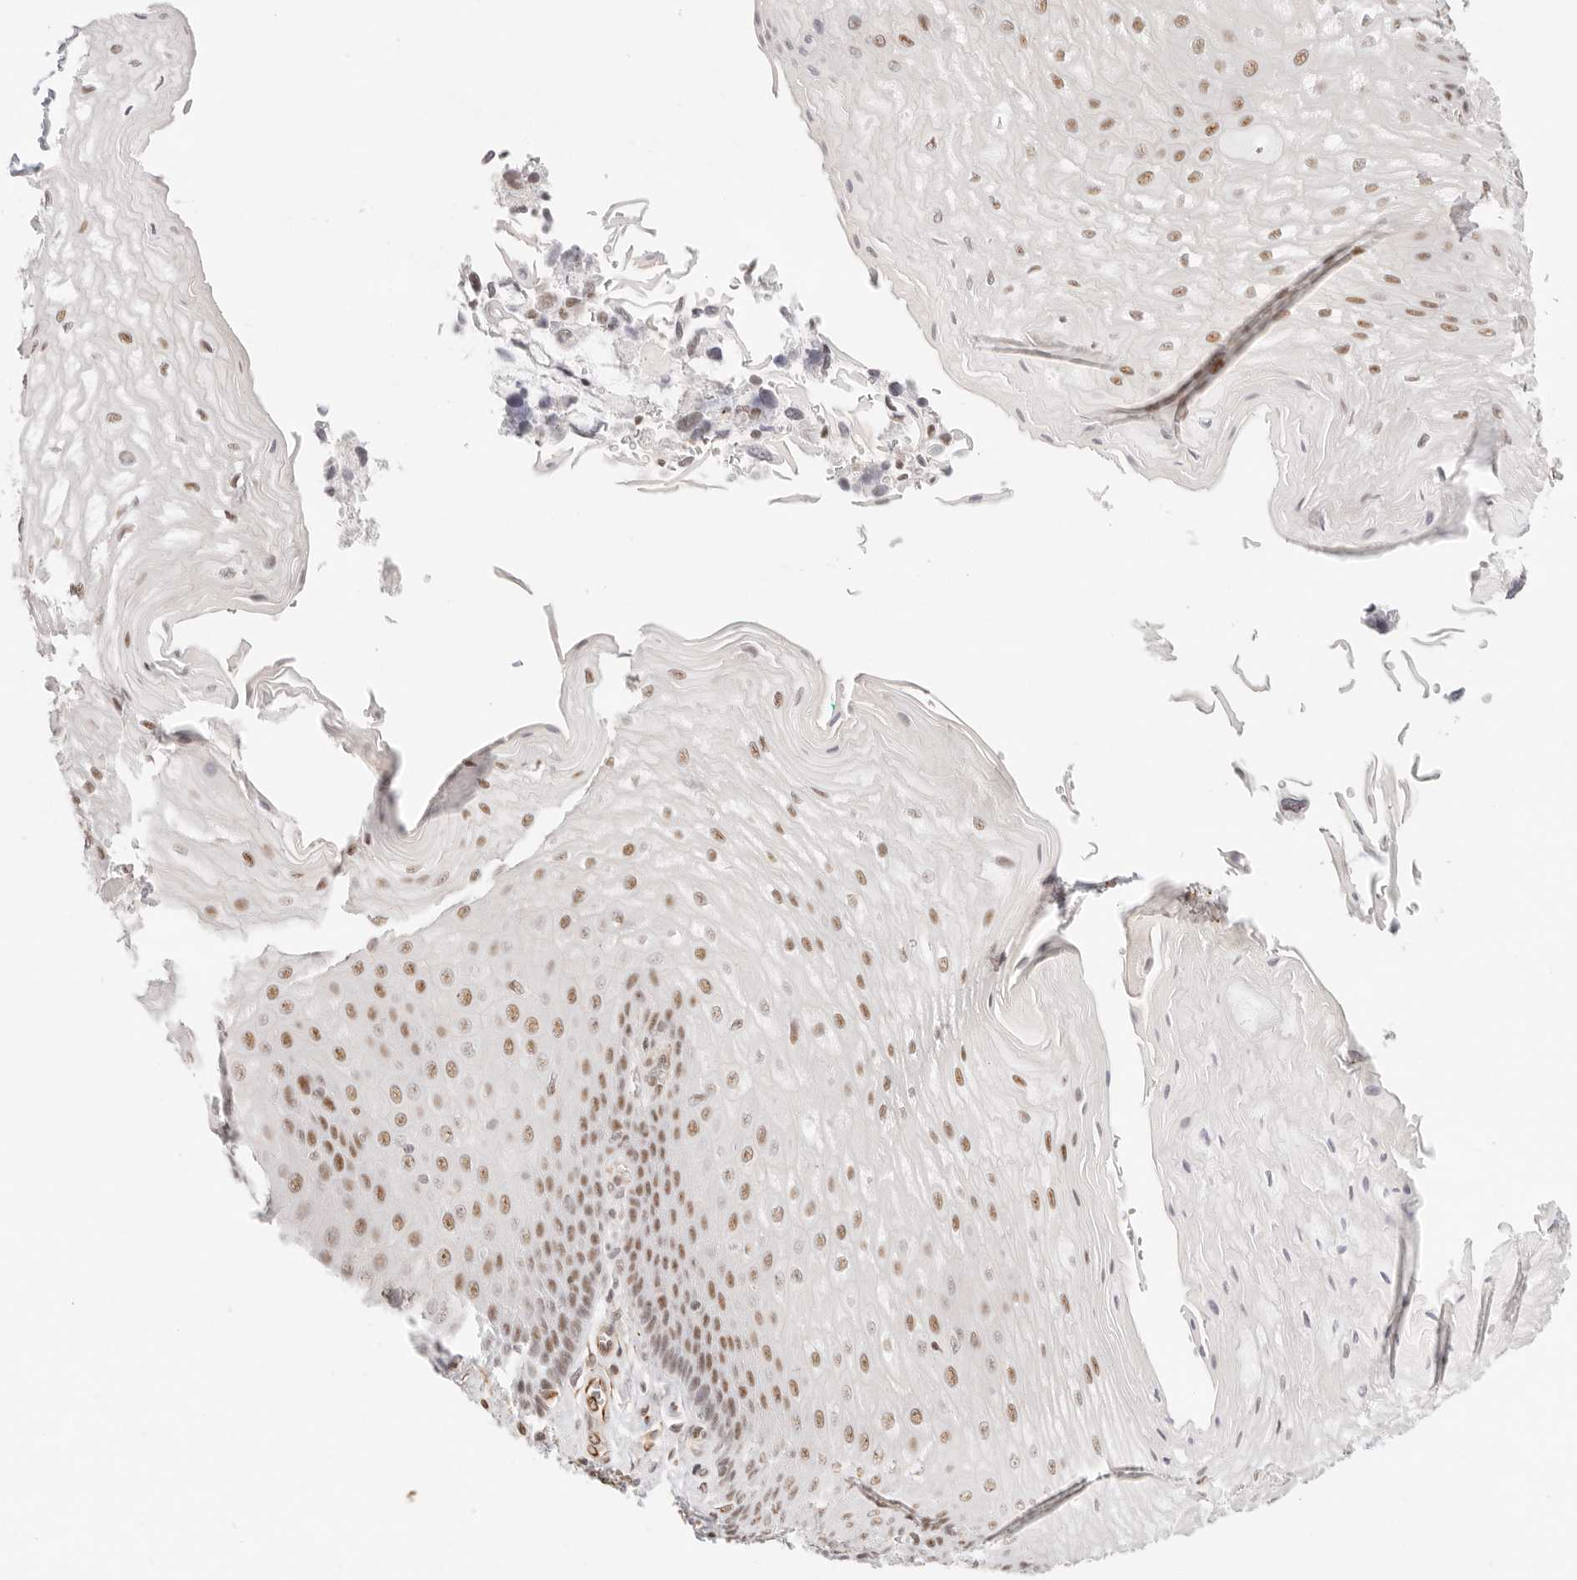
{"staining": {"intensity": "moderate", "quantity": ">75%", "location": "nuclear"}, "tissue": "esophagus", "cell_type": "Squamous epithelial cells", "image_type": "normal", "snomed": [{"axis": "morphology", "description": "Normal tissue, NOS"}, {"axis": "topography", "description": "Esophagus"}], "caption": "The micrograph reveals a brown stain indicating the presence of a protein in the nuclear of squamous epithelial cells in esophagus. The protein of interest is stained brown, and the nuclei are stained in blue (DAB (3,3'-diaminobenzidine) IHC with brightfield microscopy, high magnification).", "gene": "ZC3H11A", "patient": {"sex": "male", "age": 54}}